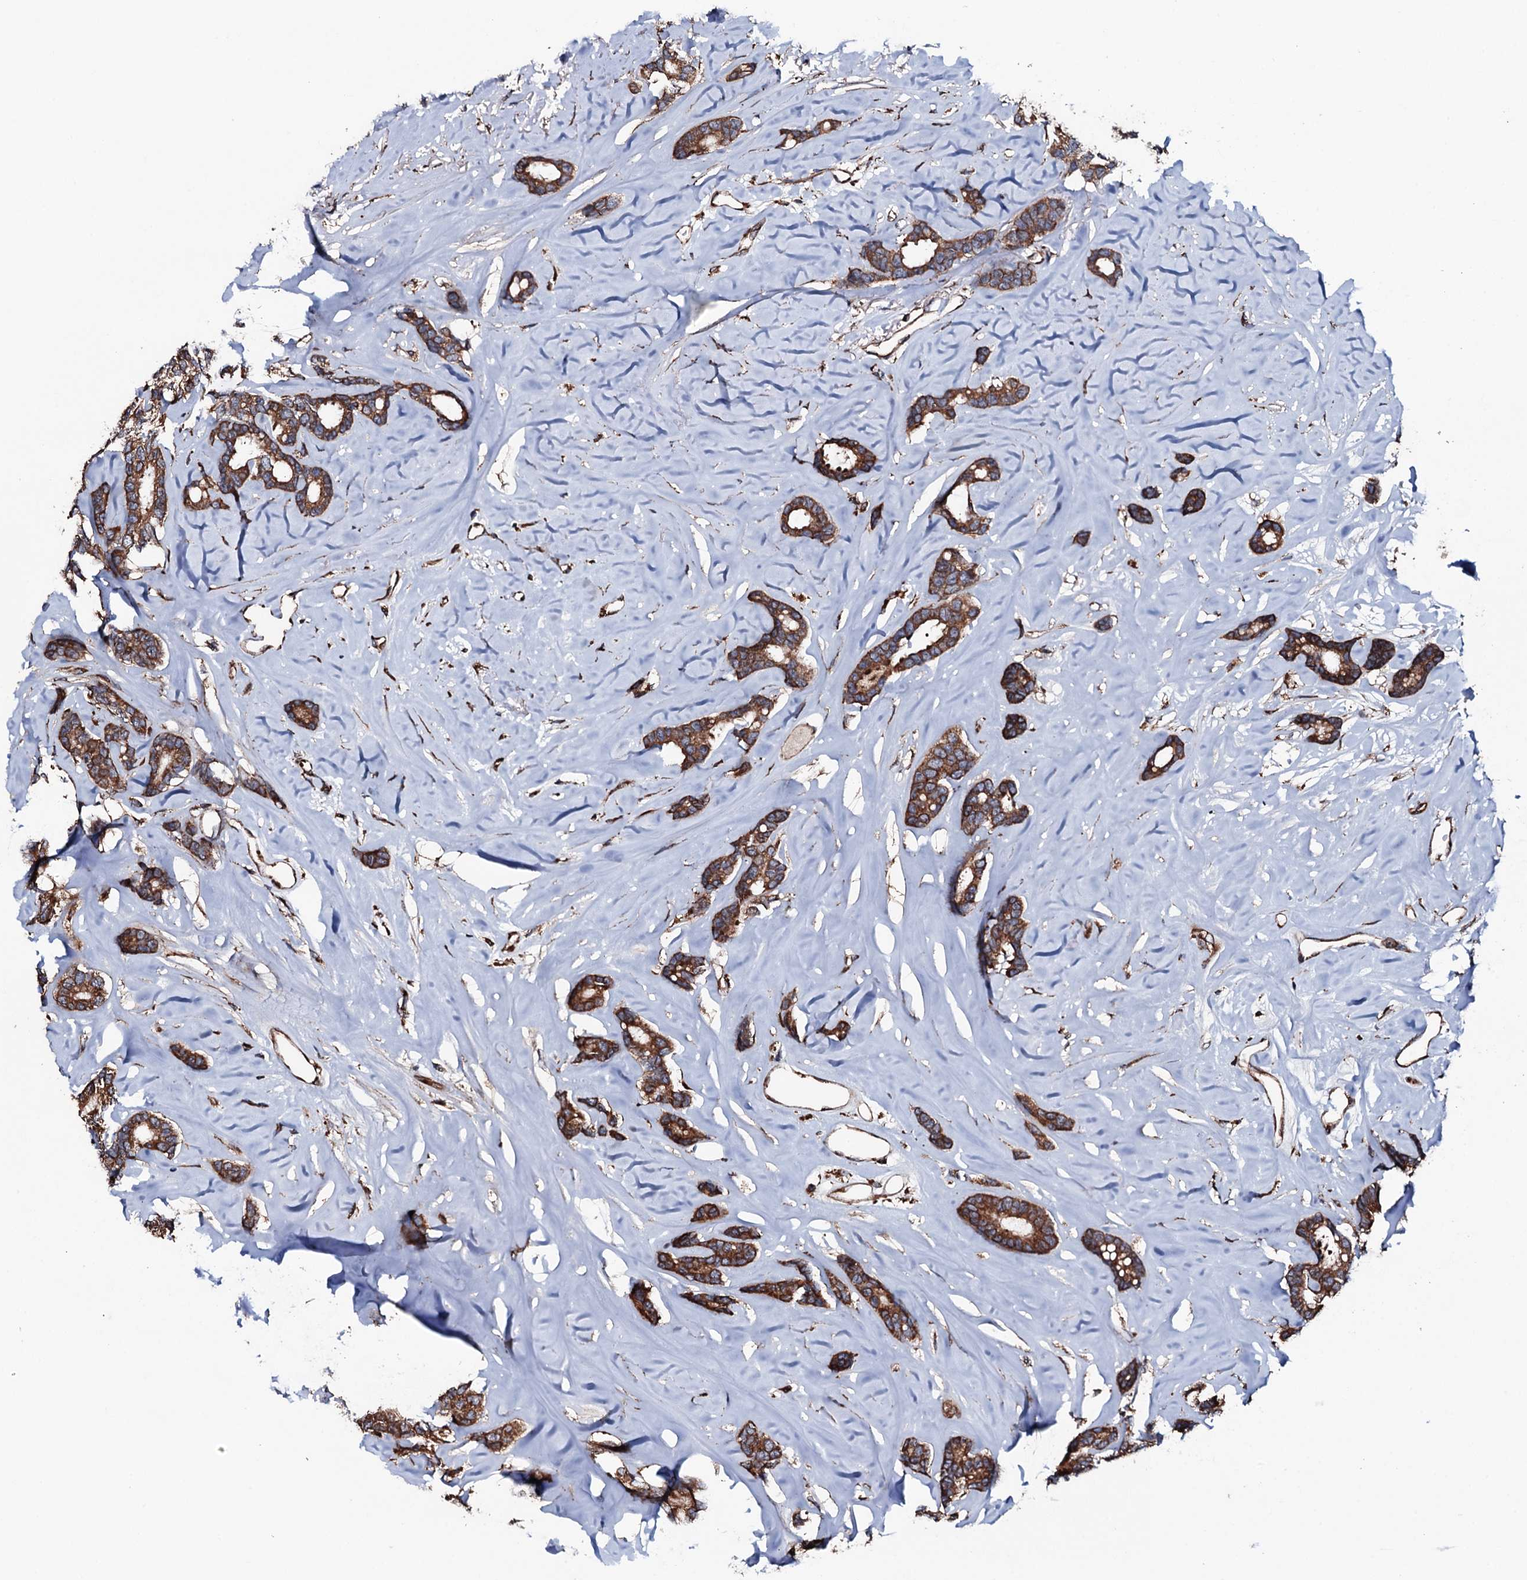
{"staining": {"intensity": "strong", "quantity": ">75%", "location": "cytoplasmic/membranous"}, "tissue": "breast cancer", "cell_type": "Tumor cells", "image_type": "cancer", "snomed": [{"axis": "morphology", "description": "Duct carcinoma"}, {"axis": "topography", "description": "Breast"}], "caption": "Invasive ductal carcinoma (breast) stained for a protein exhibits strong cytoplasmic/membranous positivity in tumor cells.", "gene": "RAB12", "patient": {"sex": "female", "age": 87}}